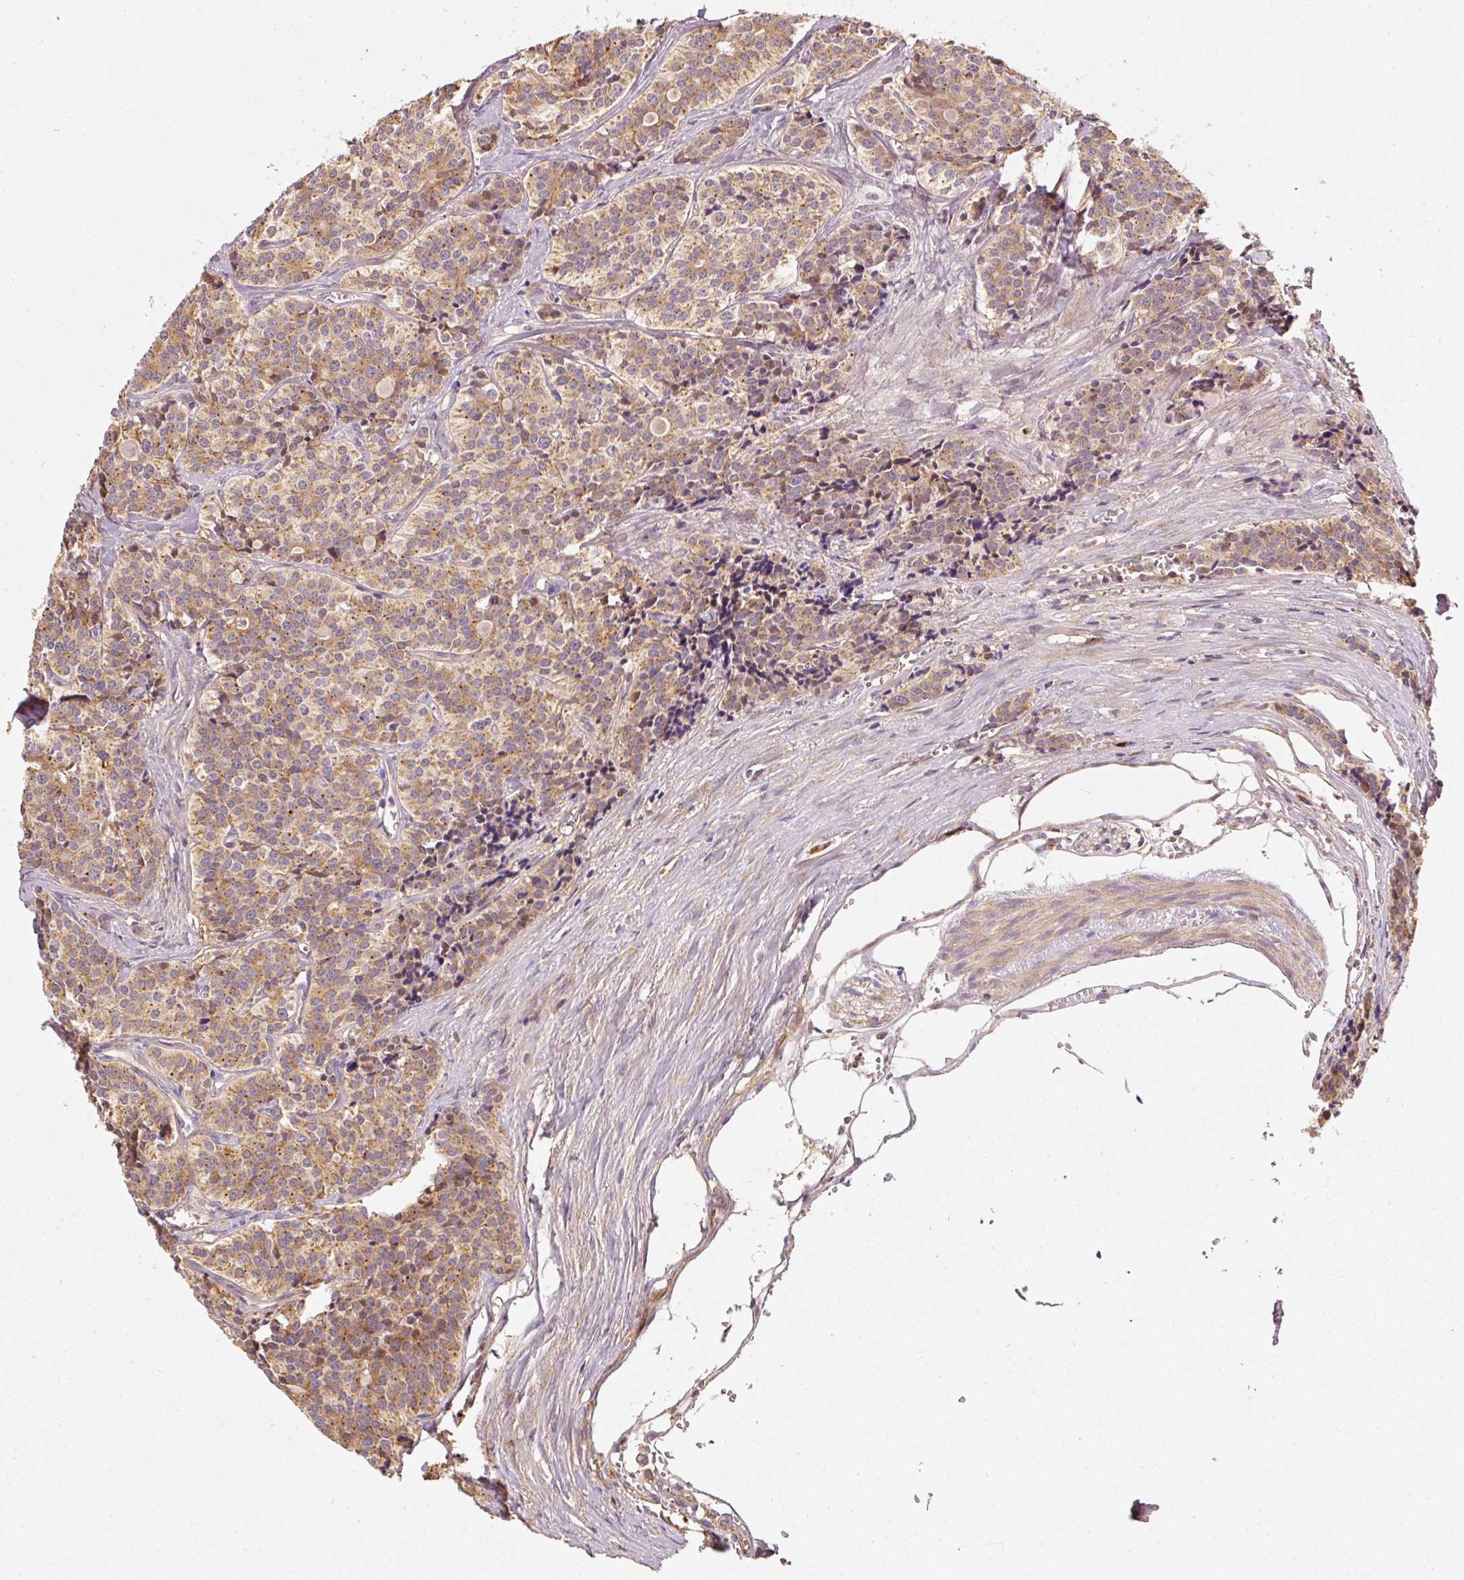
{"staining": {"intensity": "moderate", "quantity": ">75%", "location": "cytoplasmic/membranous"}, "tissue": "carcinoid", "cell_type": "Tumor cells", "image_type": "cancer", "snomed": [{"axis": "morphology", "description": "Carcinoid, malignant, NOS"}, {"axis": "topography", "description": "Small intestine"}], "caption": "This histopathology image exhibits IHC staining of human carcinoid (malignant), with medium moderate cytoplasmic/membranous expression in approximately >75% of tumor cells.", "gene": "MTHFD1L", "patient": {"sex": "male", "age": 63}}